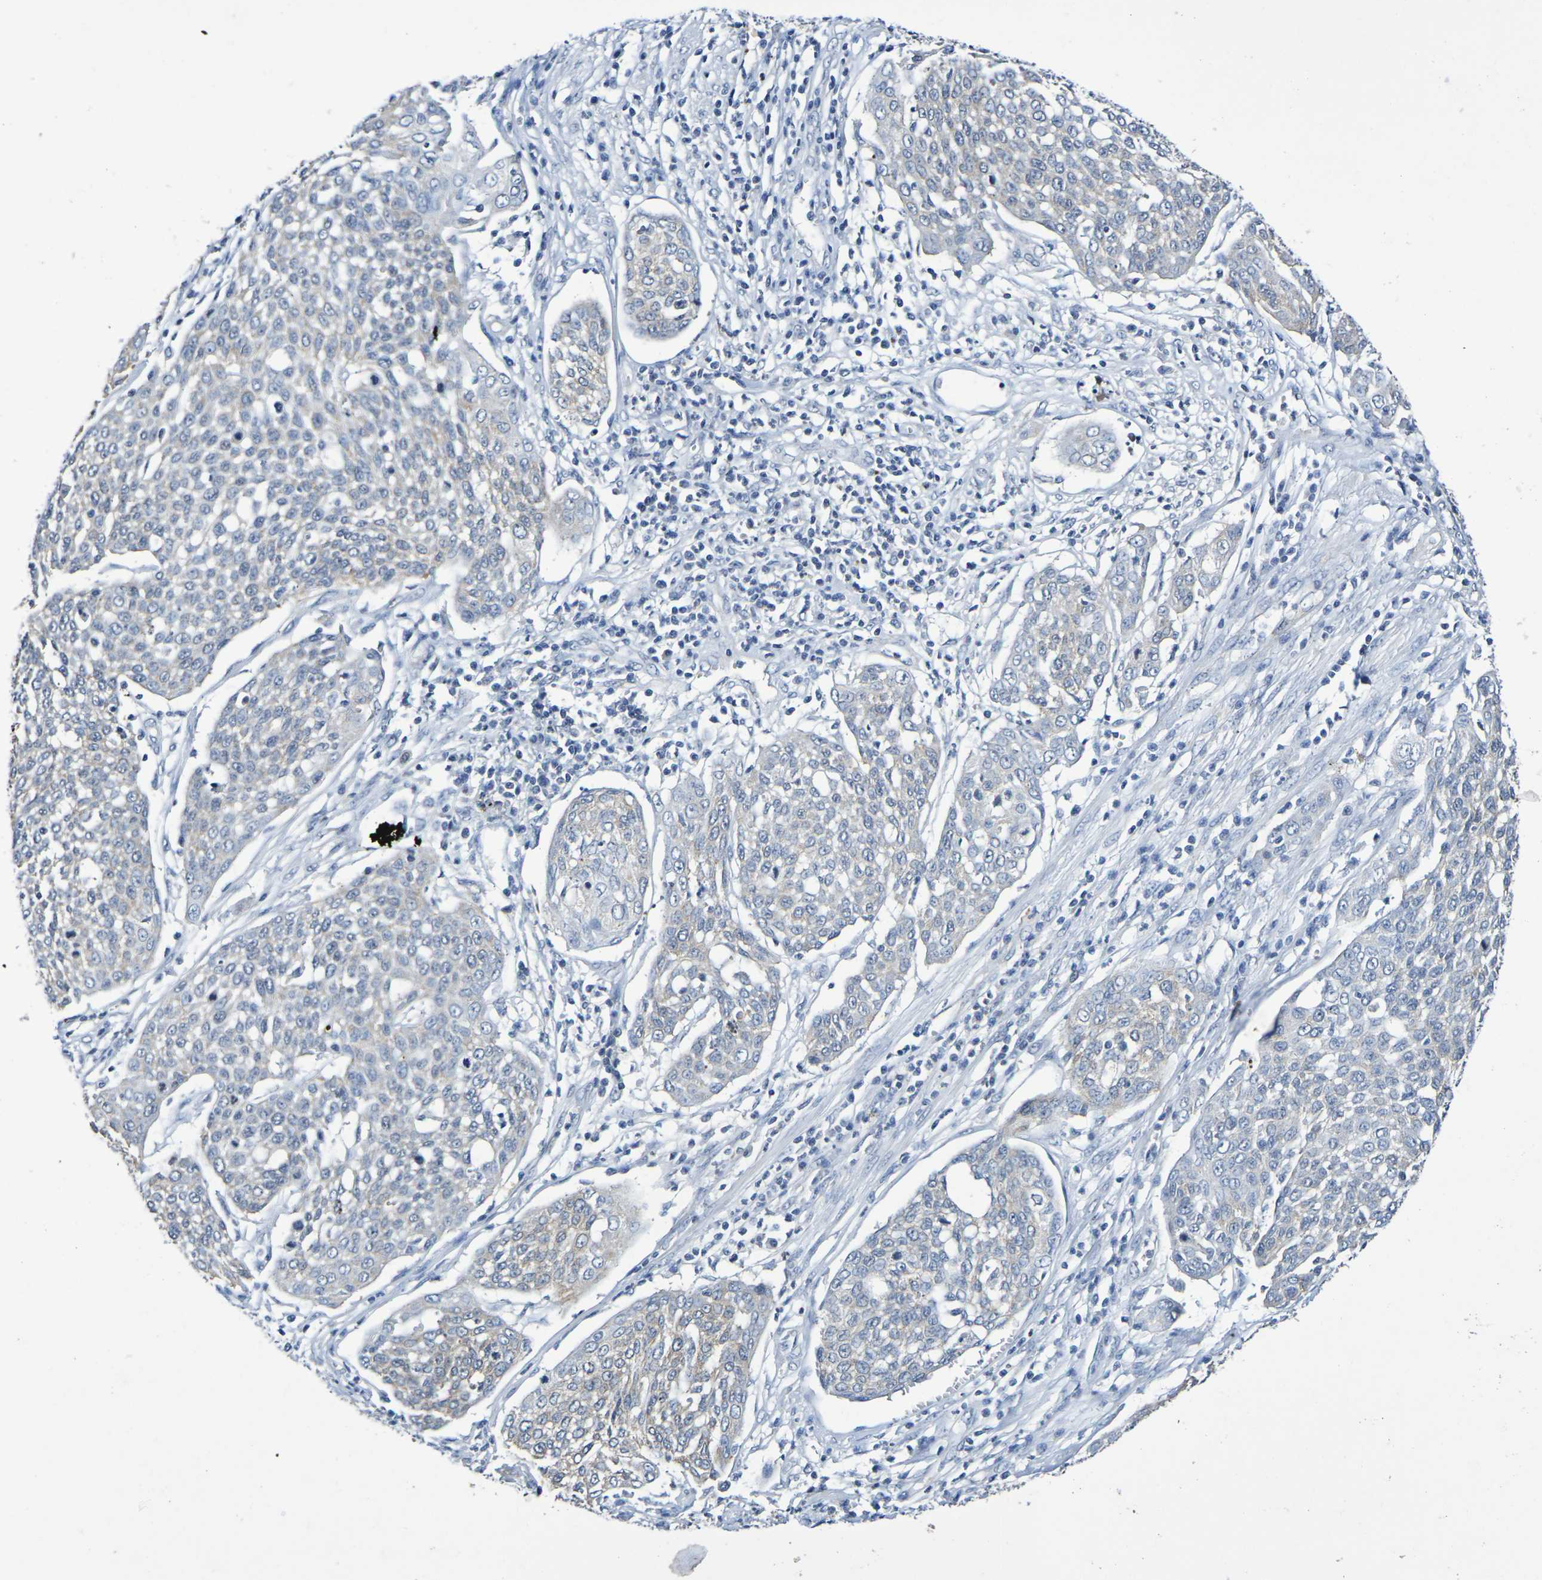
{"staining": {"intensity": "weak", "quantity": "<25%", "location": "cytoplasmic/membranous"}, "tissue": "cervical cancer", "cell_type": "Tumor cells", "image_type": "cancer", "snomed": [{"axis": "morphology", "description": "Squamous cell carcinoma, NOS"}, {"axis": "topography", "description": "Cervix"}], "caption": "Immunohistochemistry (IHC) image of neoplastic tissue: squamous cell carcinoma (cervical) stained with DAB reveals no significant protein positivity in tumor cells.", "gene": "CHRNB1", "patient": {"sex": "female", "age": 34}}